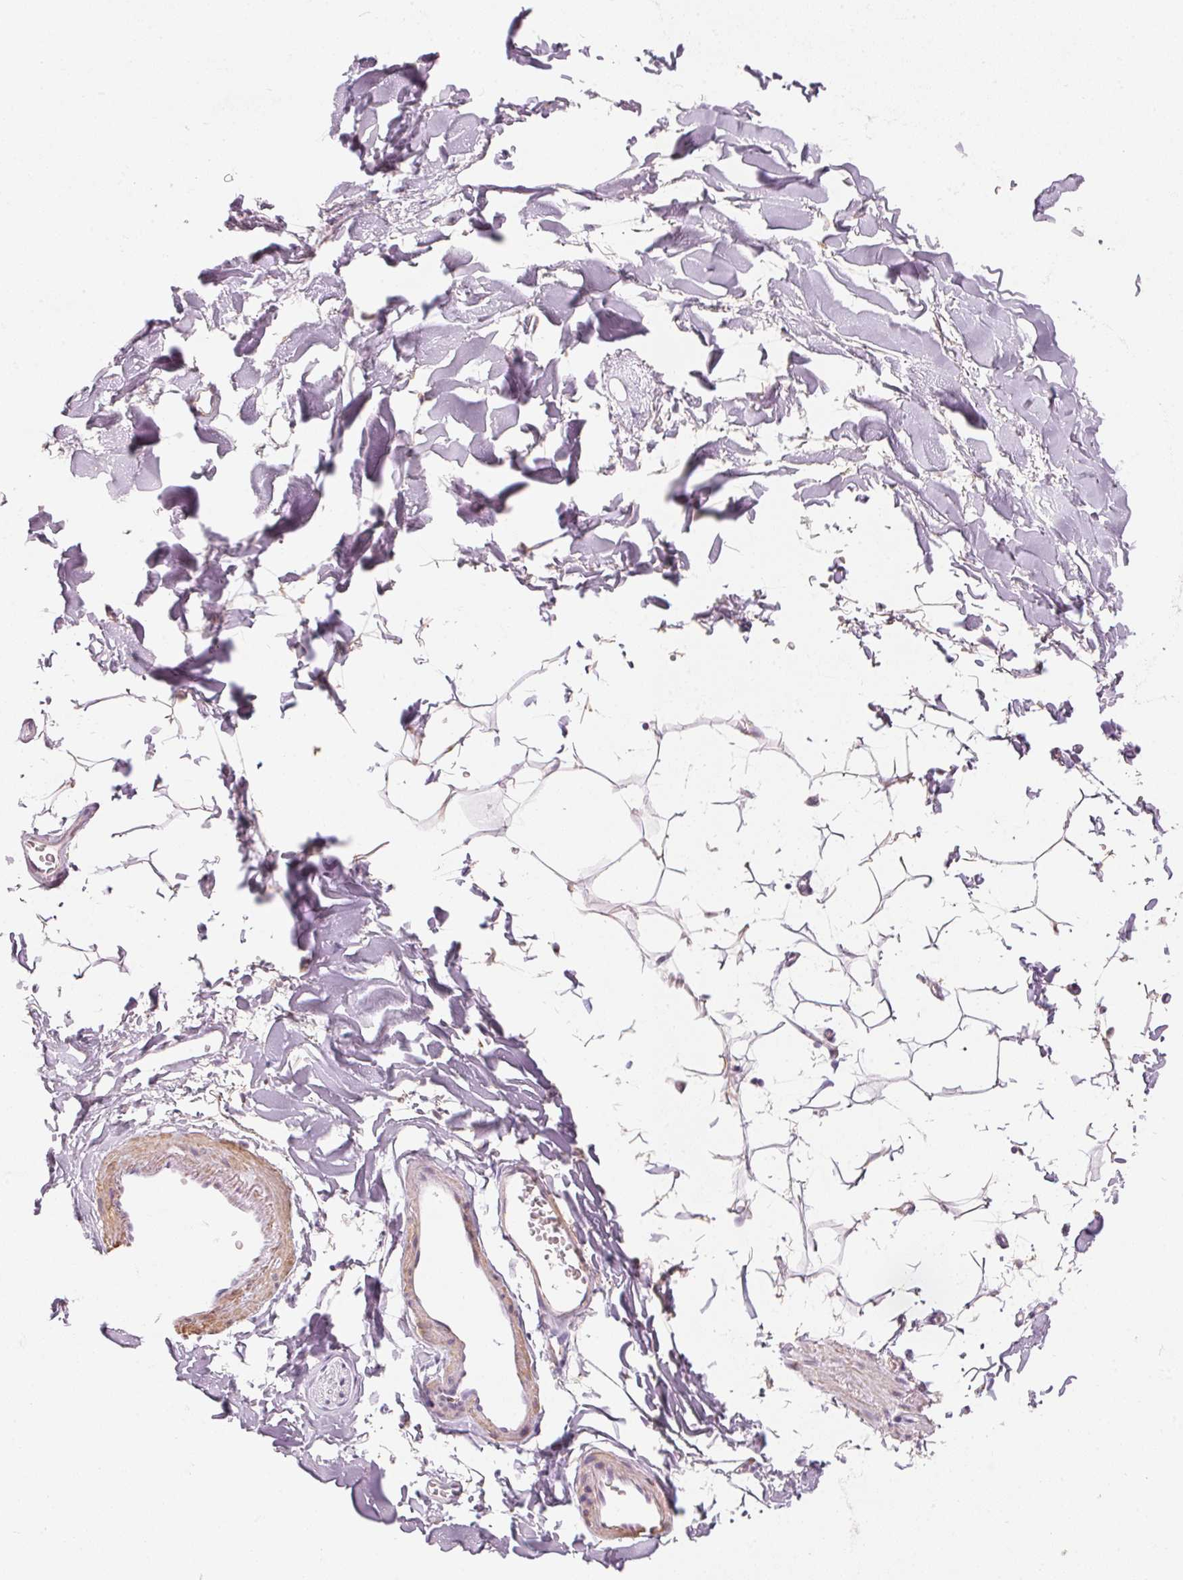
{"staining": {"intensity": "negative", "quantity": "none", "location": "none"}, "tissue": "adipose tissue", "cell_type": "Adipocytes", "image_type": "normal", "snomed": [{"axis": "morphology", "description": "Normal tissue, NOS"}, {"axis": "topography", "description": "Cartilage tissue"}, {"axis": "topography", "description": "Bronchus"}], "caption": "IHC histopathology image of normal adipose tissue stained for a protein (brown), which demonstrates no staining in adipocytes.", "gene": "DRAM2", "patient": {"sex": "female", "age": 79}}